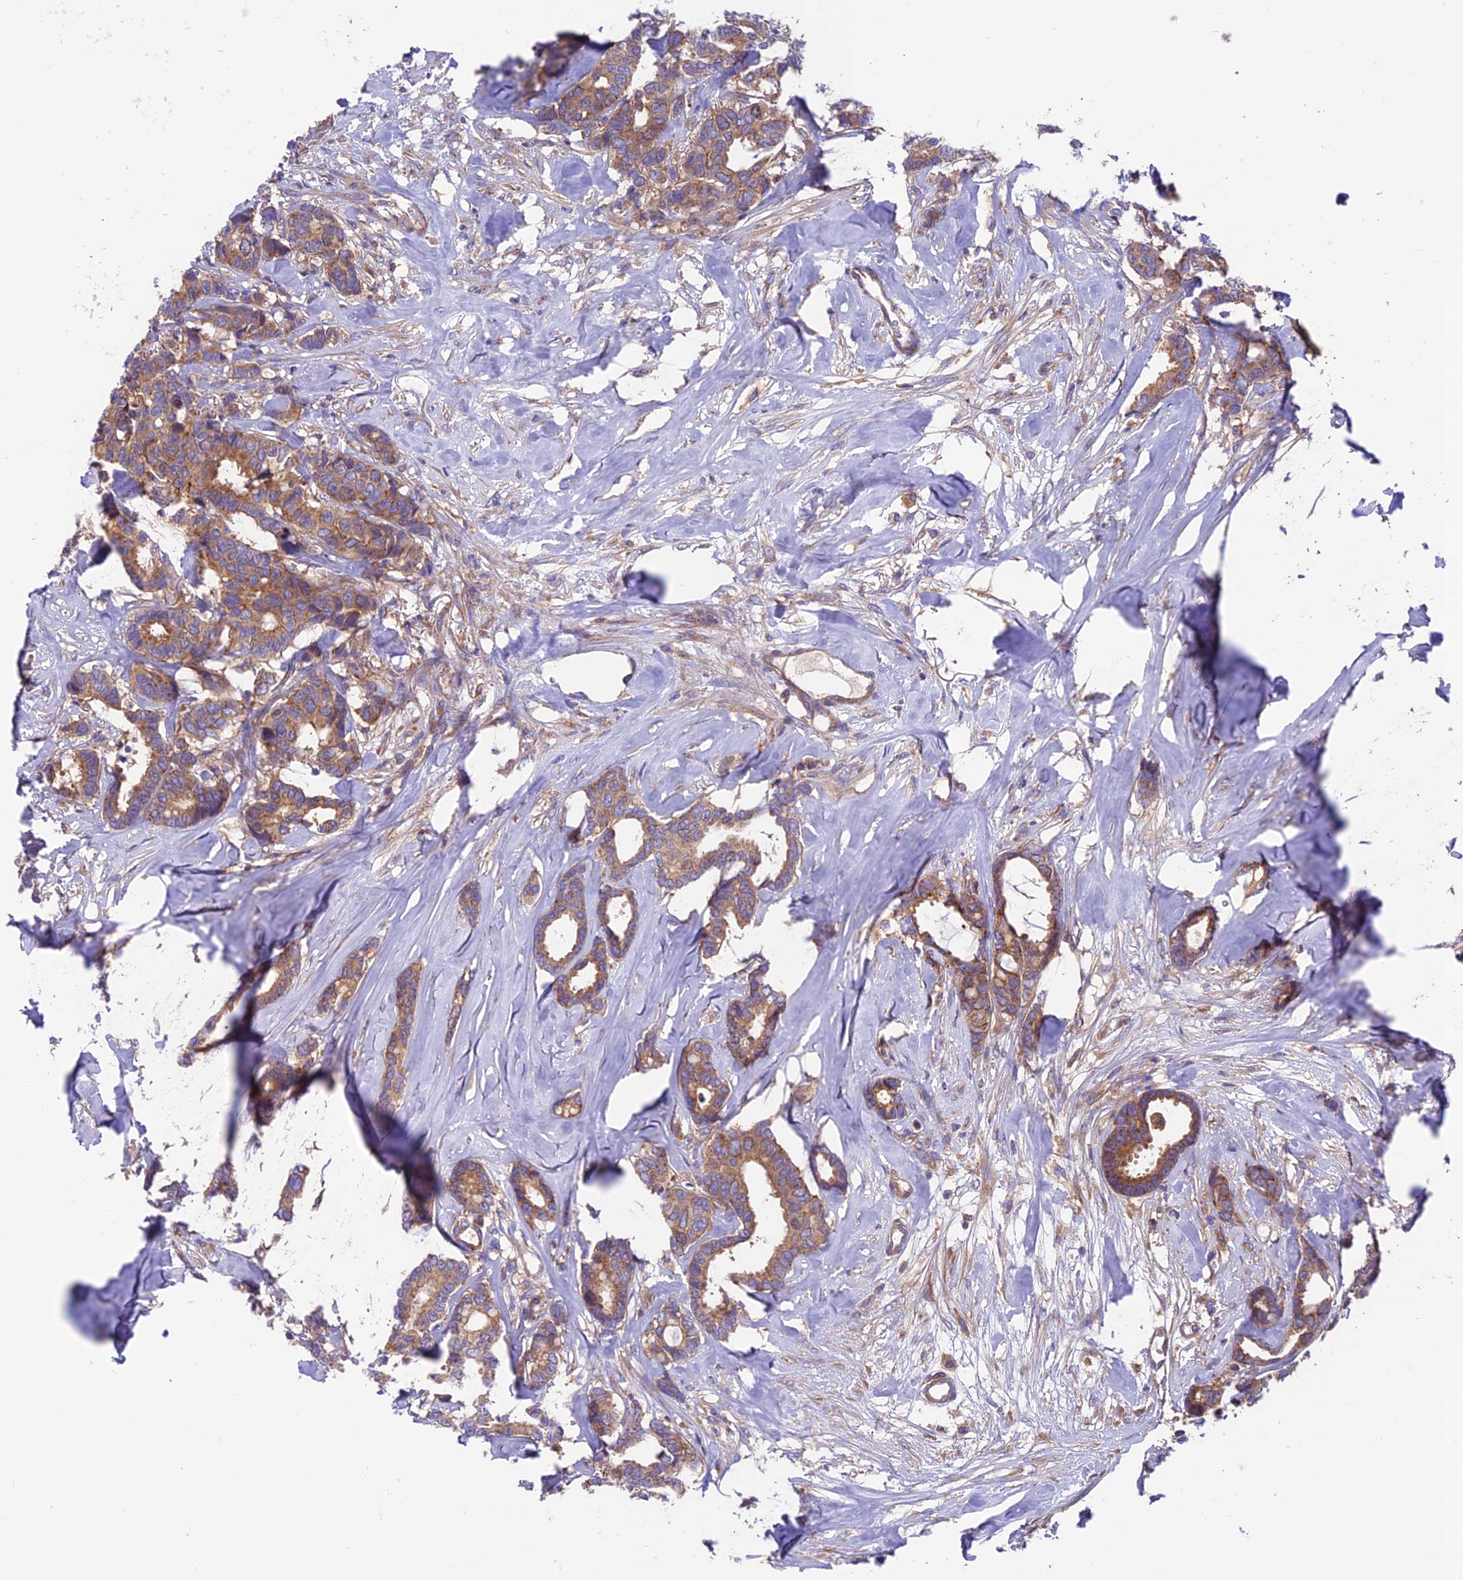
{"staining": {"intensity": "moderate", "quantity": ">75%", "location": "cytoplasmic/membranous"}, "tissue": "breast cancer", "cell_type": "Tumor cells", "image_type": "cancer", "snomed": [{"axis": "morphology", "description": "Duct carcinoma"}, {"axis": "topography", "description": "Breast"}], "caption": "A micrograph showing moderate cytoplasmic/membranous expression in approximately >75% of tumor cells in breast cancer, as visualized by brown immunohistochemical staining.", "gene": "VPS16", "patient": {"sex": "female", "age": 87}}